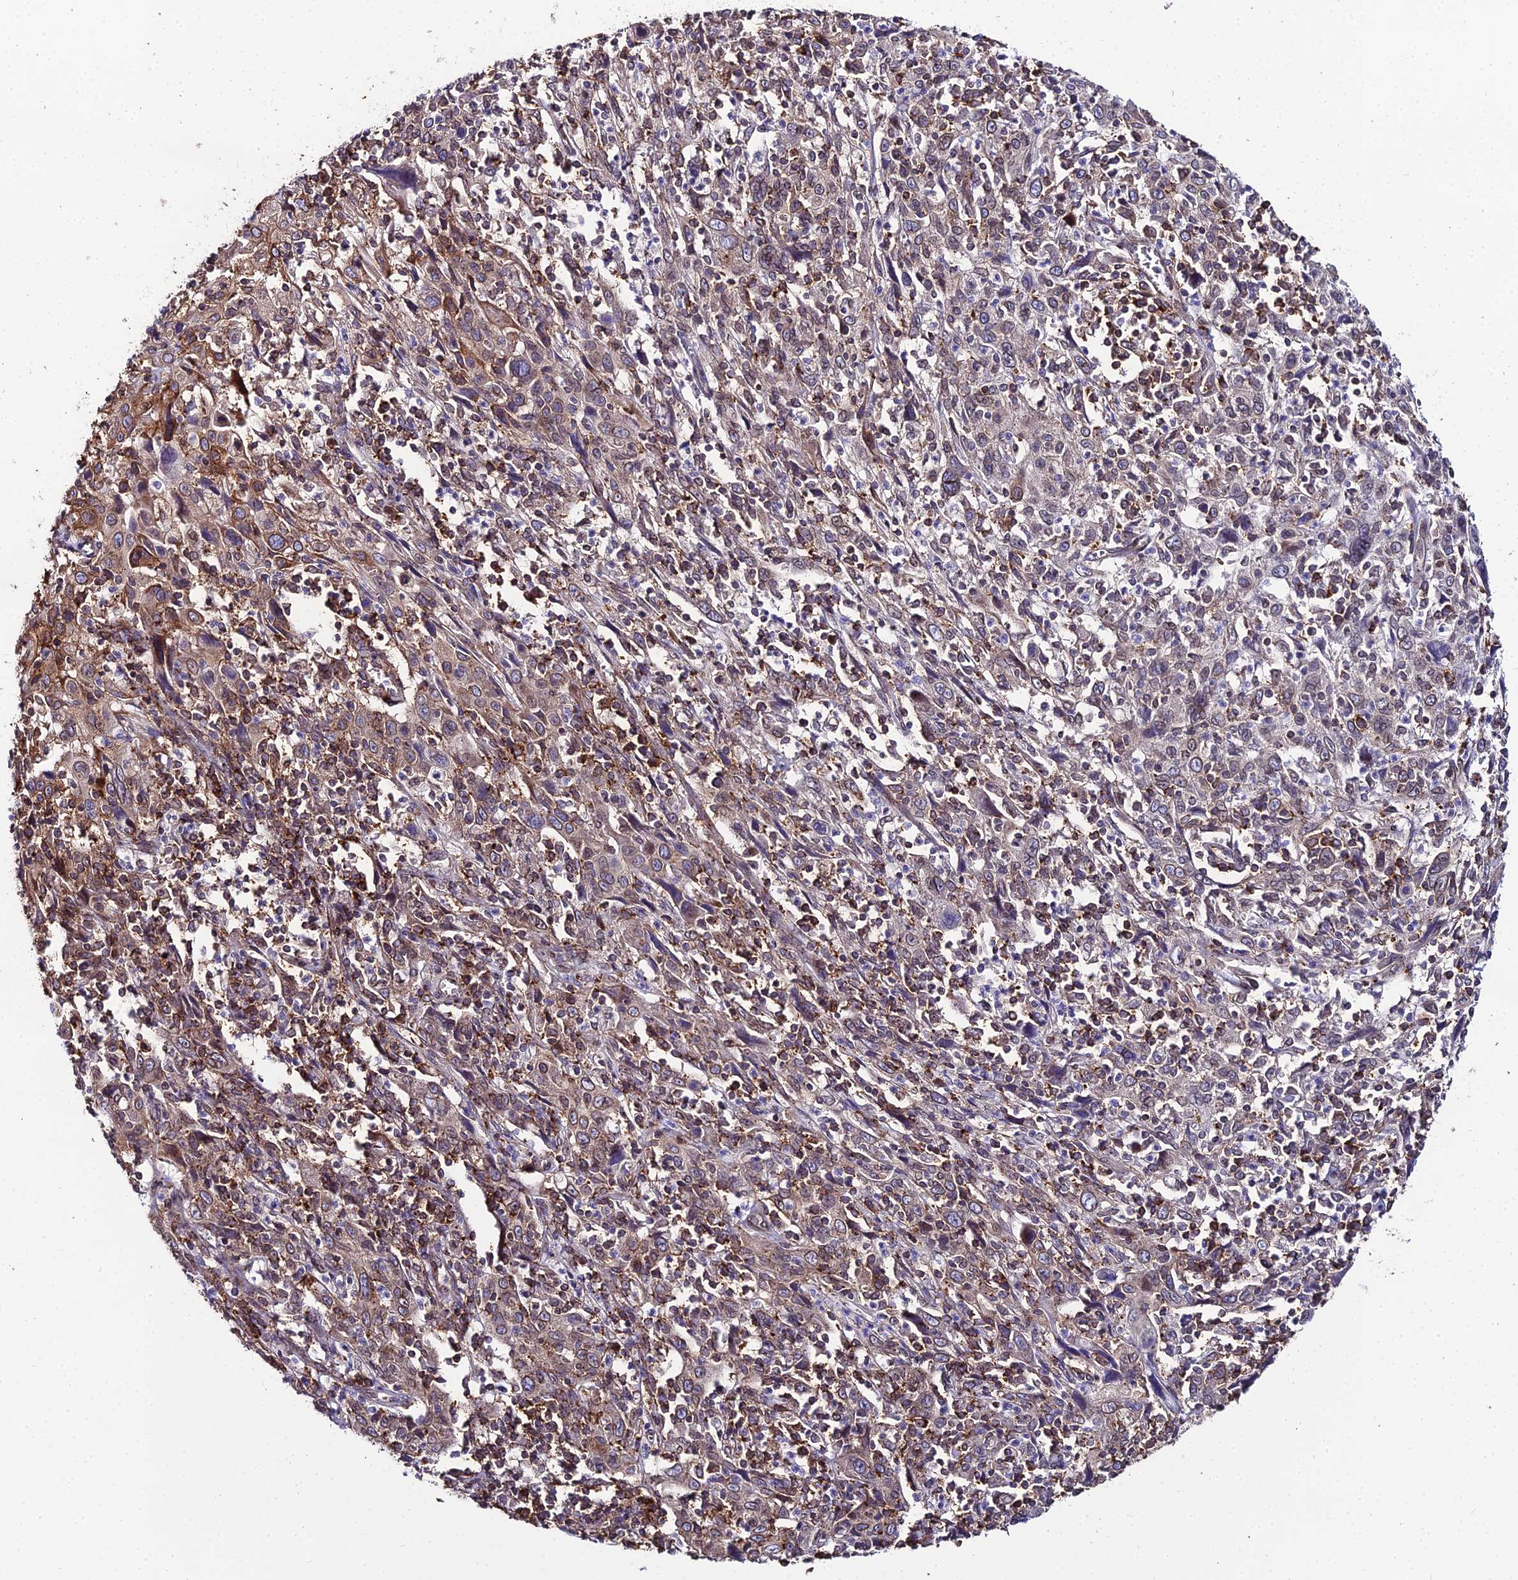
{"staining": {"intensity": "moderate", "quantity": "<25%", "location": "cytoplasmic/membranous,nuclear"}, "tissue": "cervical cancer", "cell_type": "Tumor cells", "image_type": "cancer", "snomed": [{"axis": "morphology", "description": "Squamous cell carcinoma, NOS"}, {"axis": "topography", "description": "Cervix"}], "caption": "IHC image of cervical cancer (squamous cell carcinoma) stained for a protein (brown), which reveals low levels of moderate cytoplasmic/membranous and nuclear positivity in approximately <25% of tumor cells.", "gene": "DDX19A", "patient": {"sex": "female", "age": 46}}